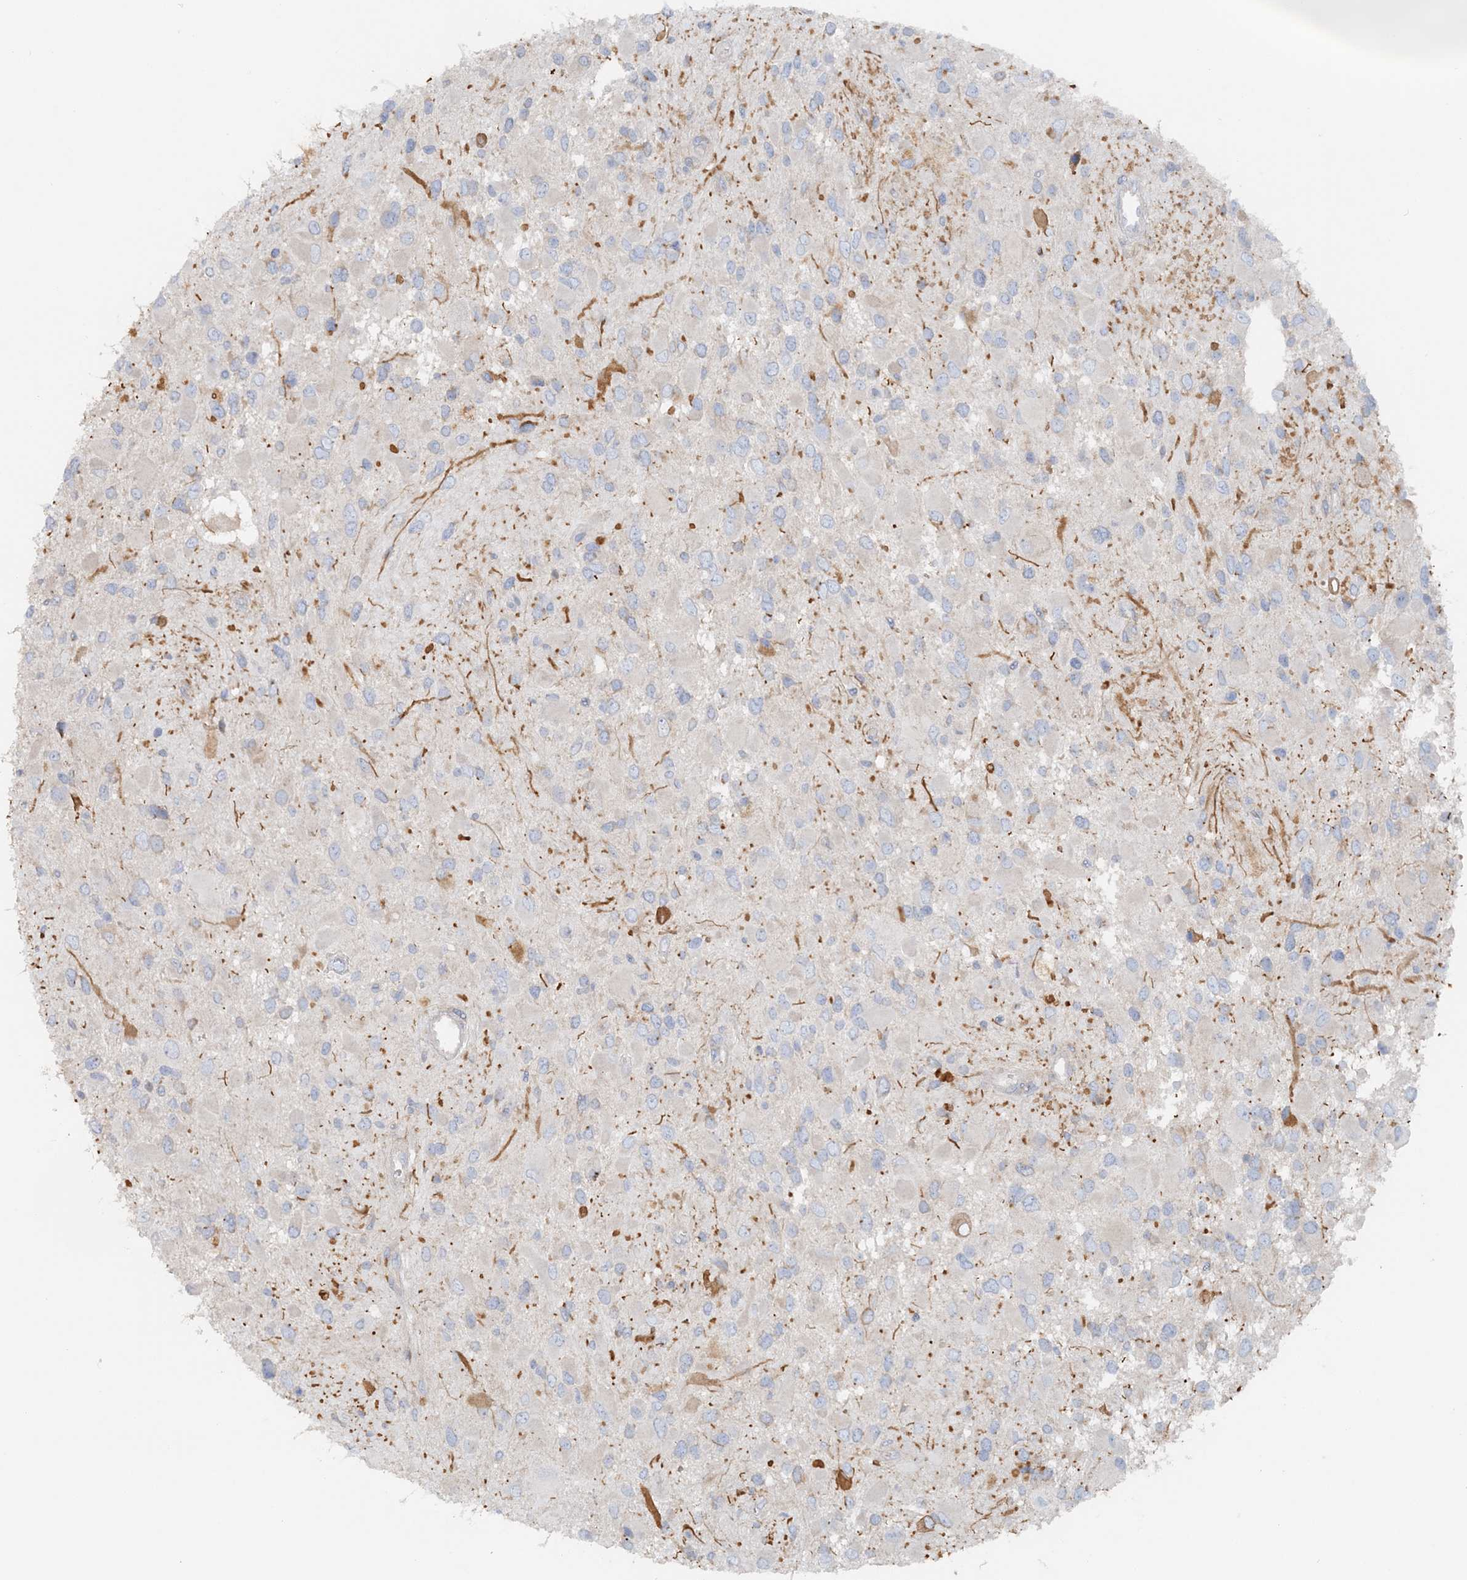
{"staining": {"intensity": "negative", "quantity": "none", "location": "none"}, "tissue": "glioma", "cell_type": "Tumor cells", "image_type": "cancer", "snomed": [{"axis": "morphology", "description": "Glioma, malignant, High grade"}, {"axis": "topography", "description": "Brain"}], "caption": "The micrograph demonstrates no significant staining in tumor cells of malignant high-grade glioma. (DAB immunohistochemistry visualized using brightfield microscopy, high magnification).", "gene": "TBC1D5", "patient": {"sex": "male", "age": 53}}